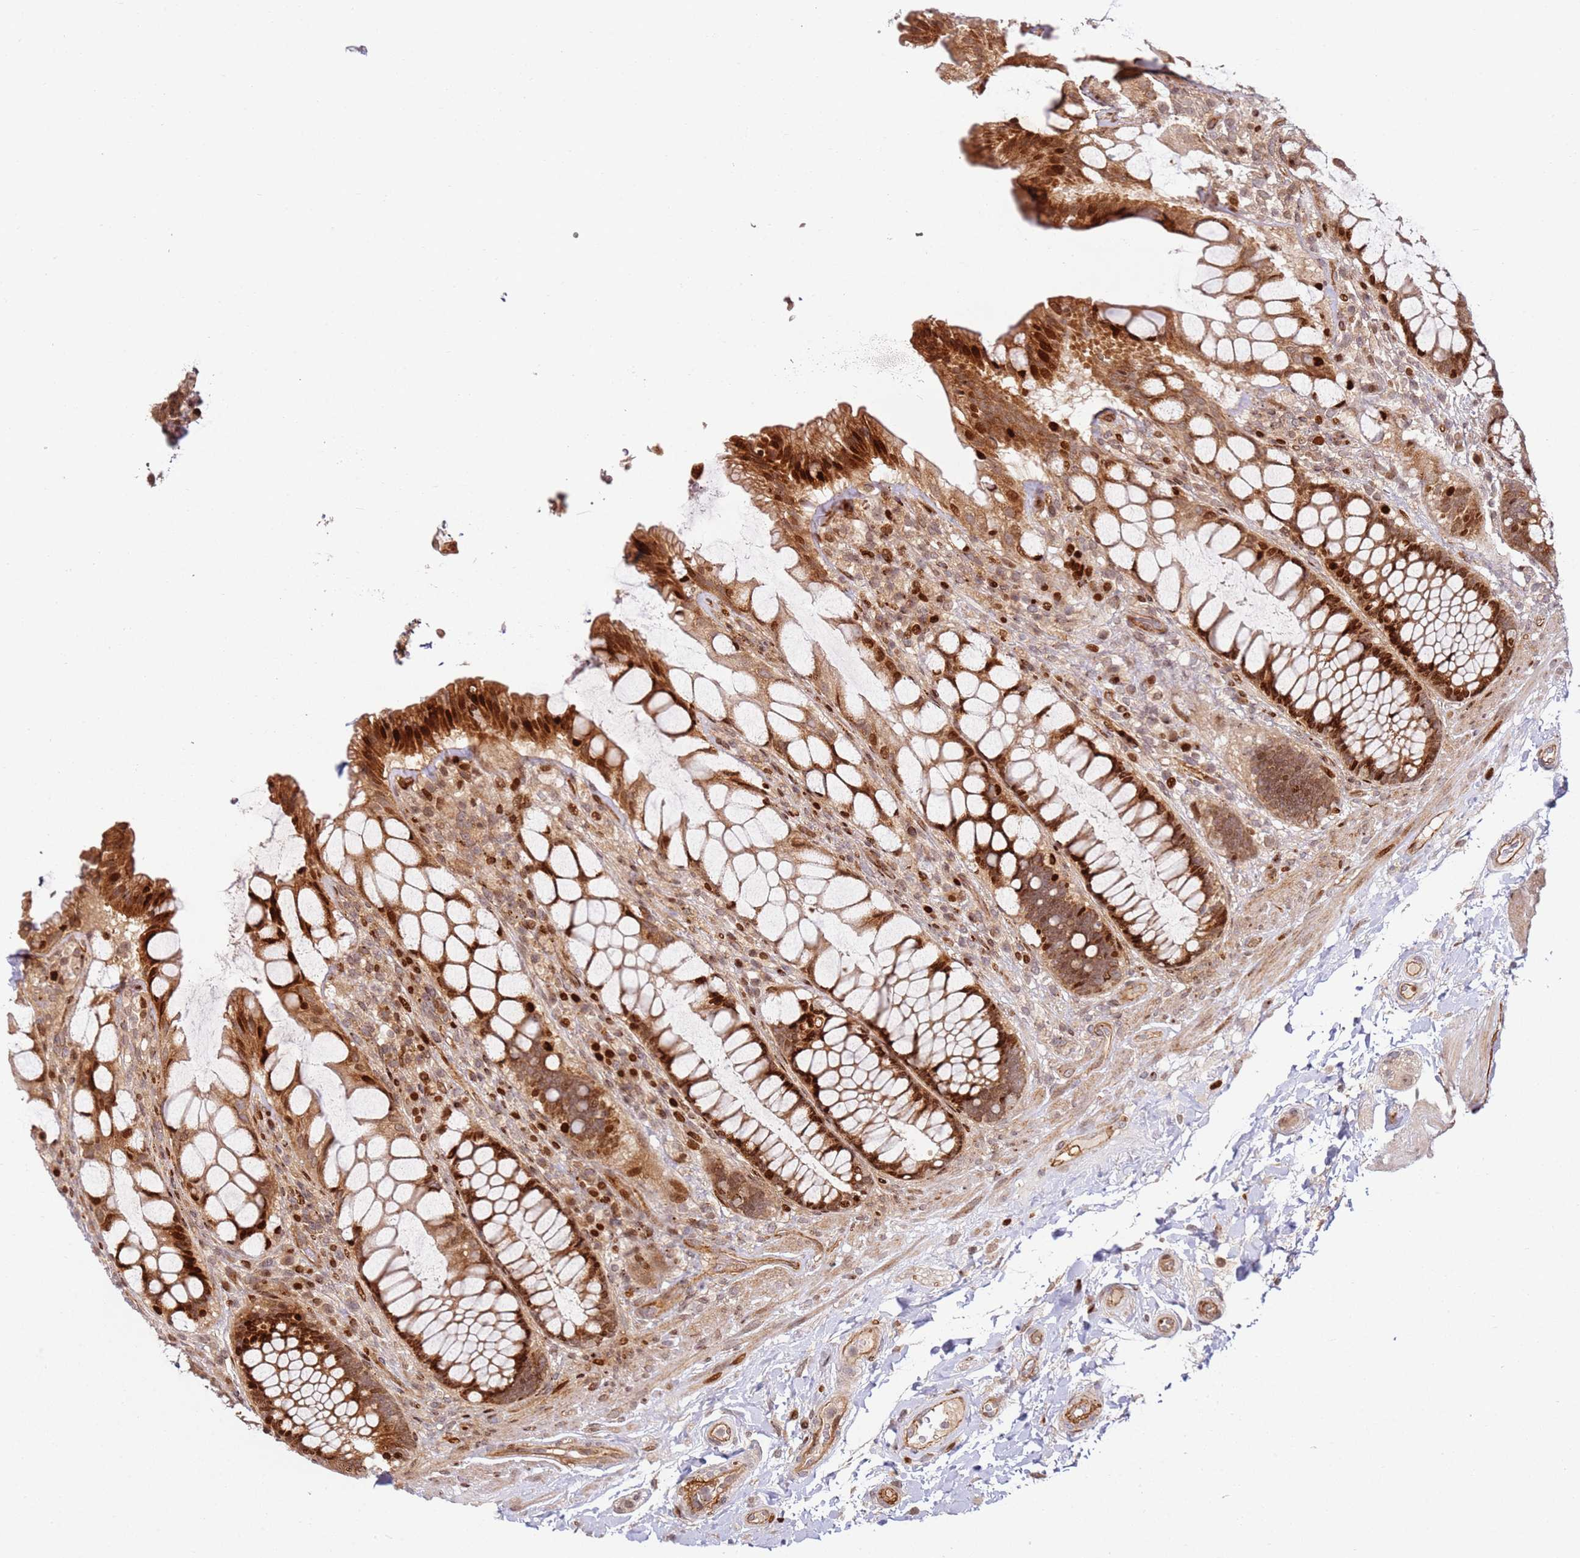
{"staining": {"intensity": "strong", "quantity": "25%-75%", "location": "cytoplasmic/membranous,nuclear"}, "tissue": "rectum", "cell_type": "Glandular cells", "image_type": "normal", "snomed": [{"axis": "morphology", "description": "Normal tissue, NOS"}, {"axis": "topography", "description": "Rectum"}], "caption": "IHC of normal human rectum reveals high levels of strong cytoplasmic/membranous,nuclear staining in about 25%-75% of glandular cells. The staining was performed using DAB, with brown indicating positive protein expression. Nuclei are stained blue with hematoxylin.", "gene": "TMEM233", "patient": {"sex": "female", "age": 58}}